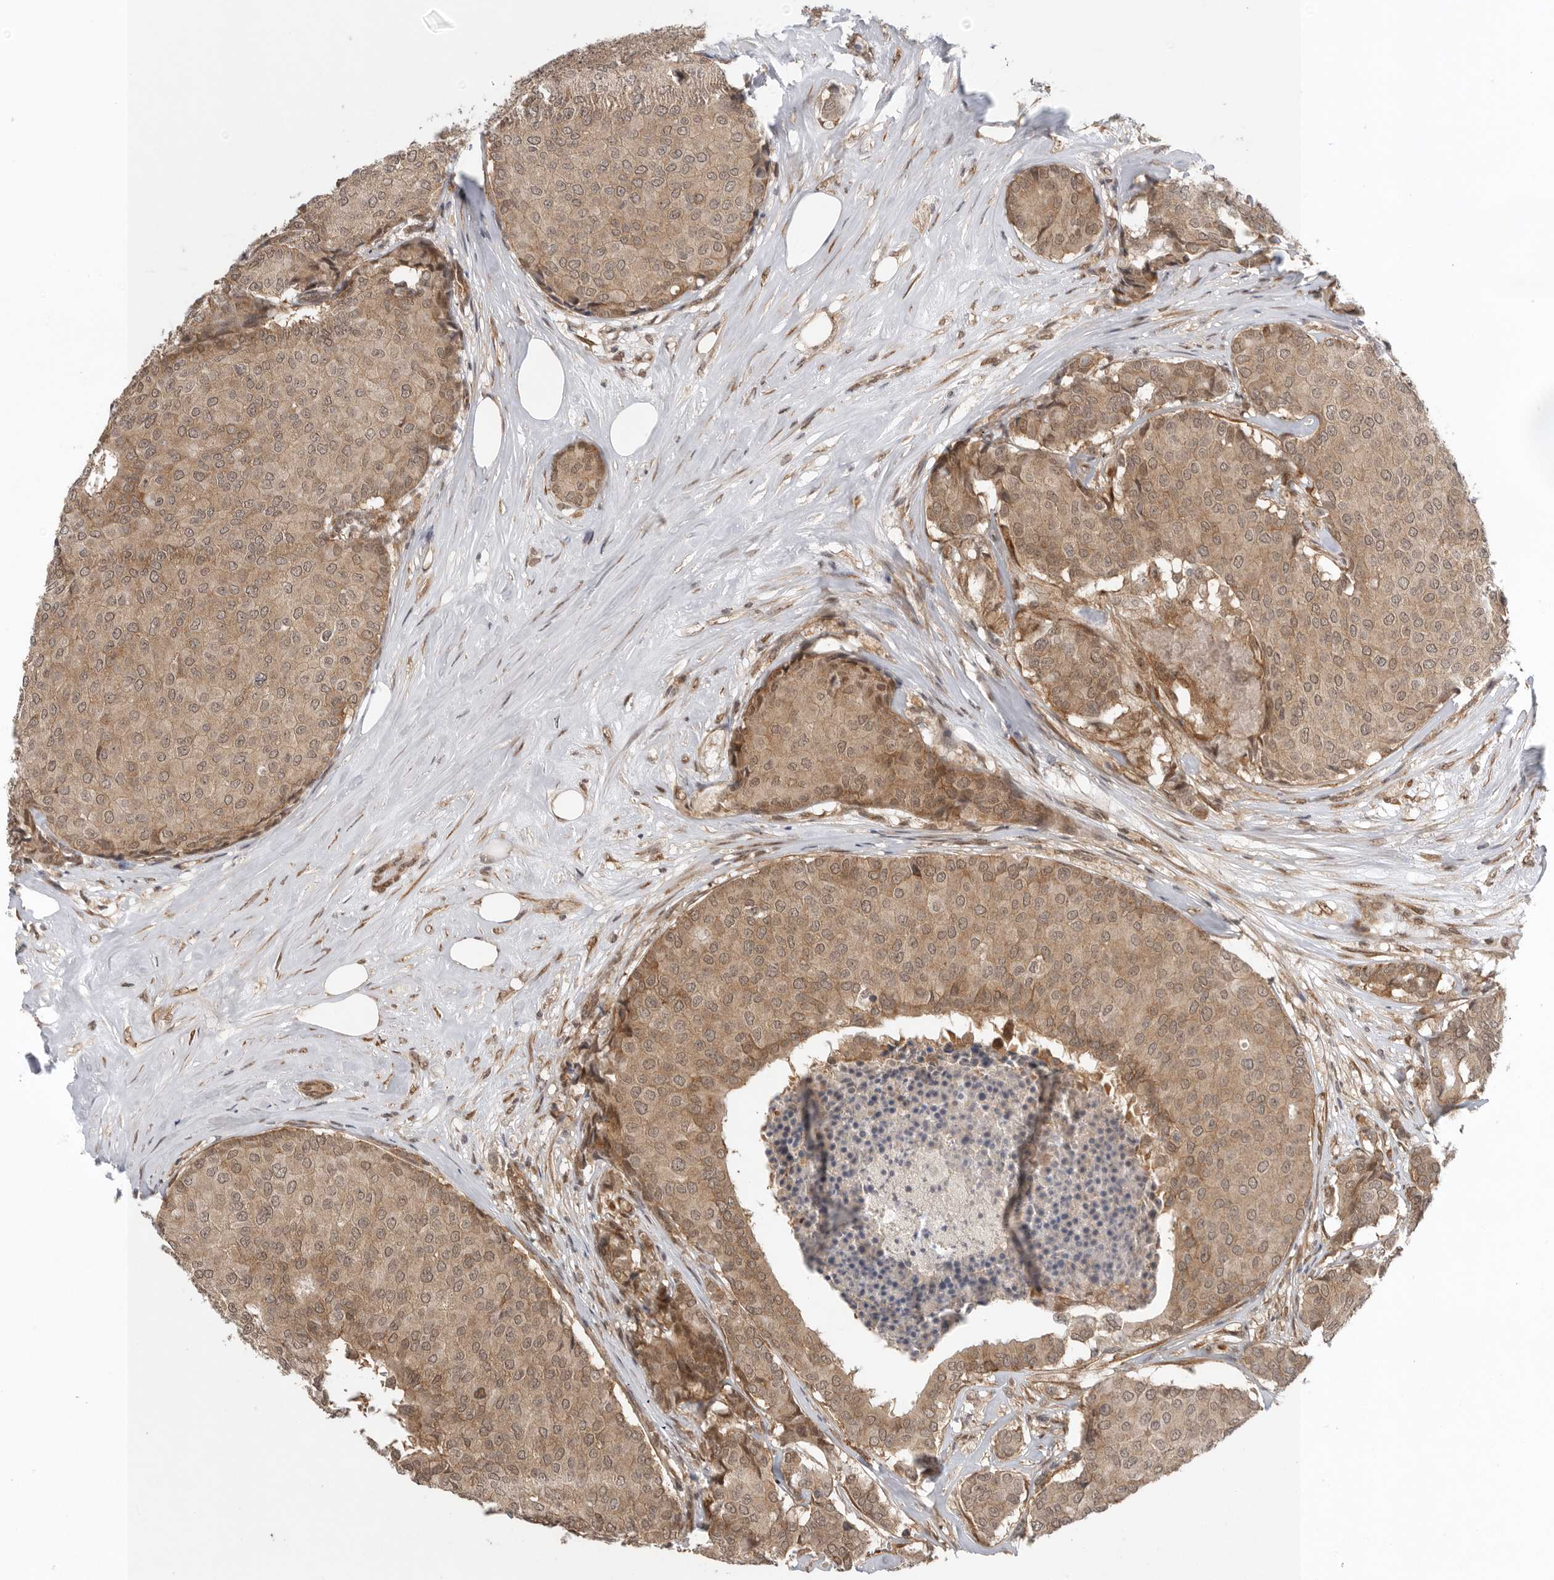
{"staining": {"intensity": "moderate", "quantity": ">75%", "location": "cytoplasmic/membranous,nuclear"}, "tissue": "breast cancer", "cell_type": "Tumor cells", "image_type": "cancer", "snomed": [{"axis": "morphology", "description": "Duct carcinoma"}, {"axis": "topography", "description": "Breast"}], "caption": "Human breast invasive ductal carcinoma stained with a protein marker displays moderate staining in tumor cells.", "gene": "VPS50", "patient": {"sex": "female", "age": 75}}